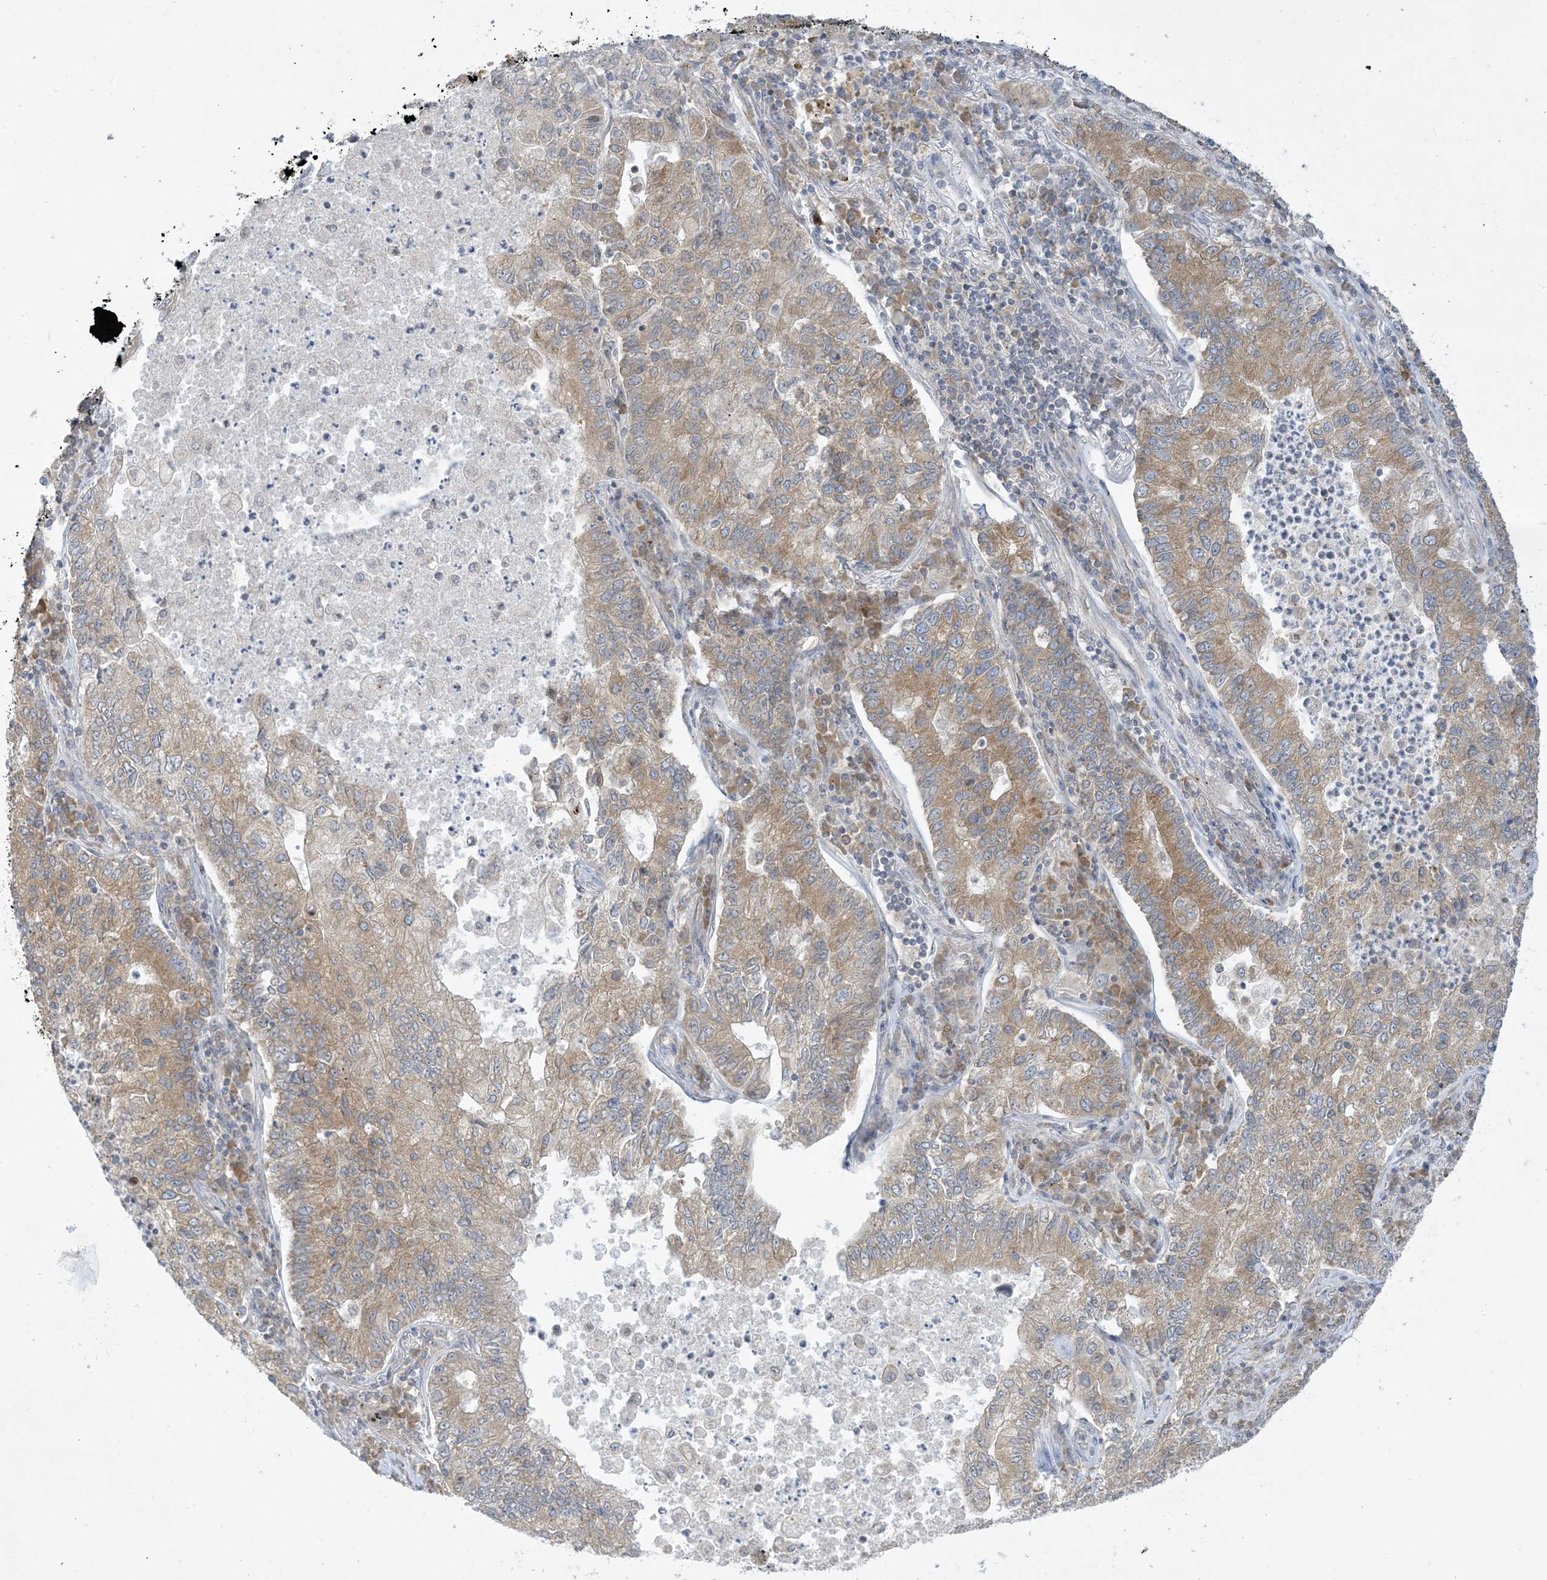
{"staining": {"intensity": "moderate", "quantity": ">75%", "location": "cytoplasmic/membranous"}, "tissue": "lung cancer", "cell_type": "Tumor cells", "image_type": "cancer", "snomed": [{"axis": "morphology", "description": "Adenocarcinoma, NOS"}, {"axis": "topography", "description": "Lung"}], "caption": "Protein staining displays moderate cytoplasmic/membranous staining in approximately >75% of tumor cells in lung adenocarcinoma. The protein is shown in brown color, while the nuclei are stained blue.", "gene": "RPP40", "patient": {"sex": "male", "age": 49}}